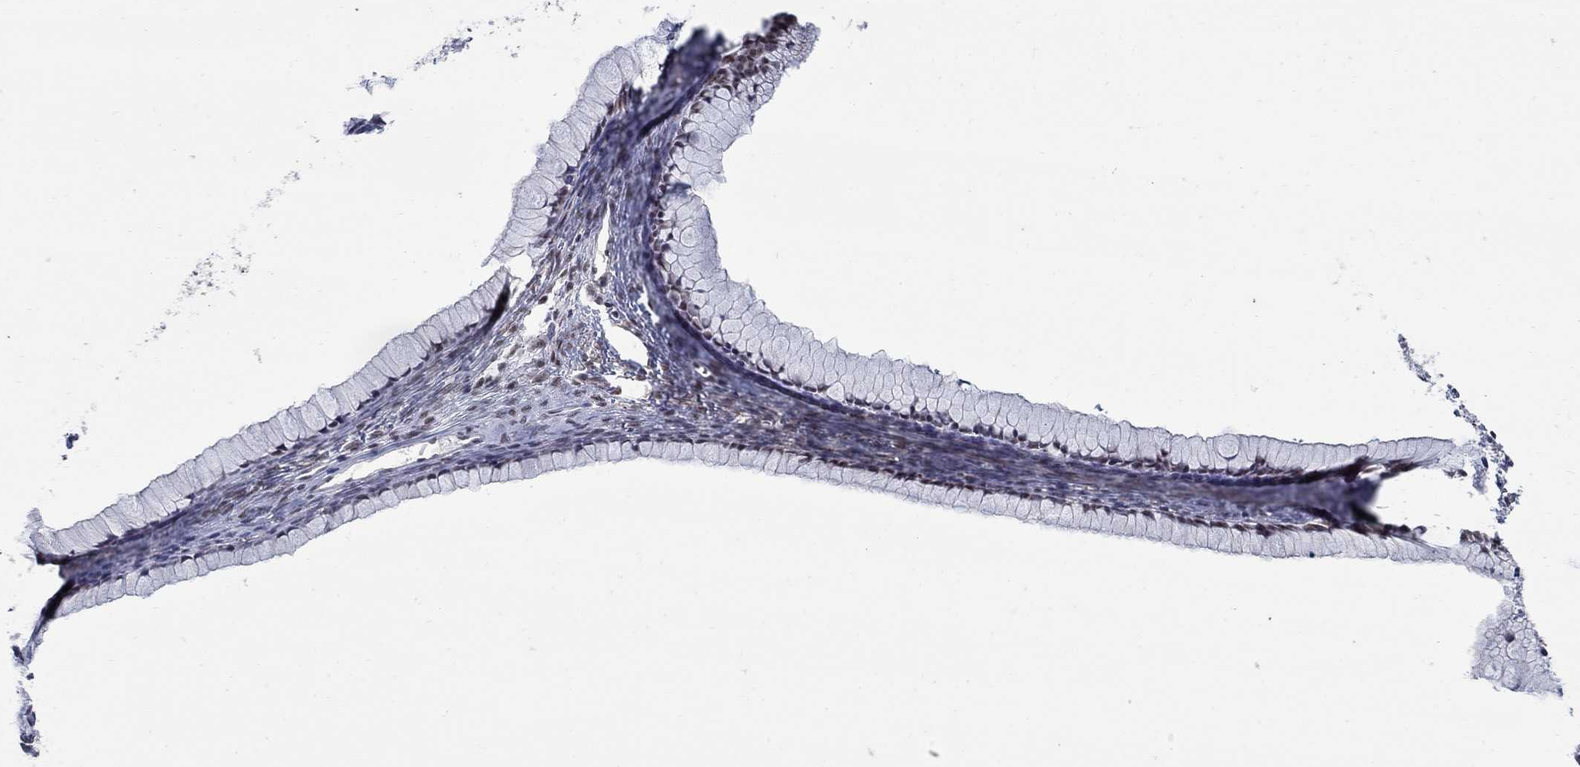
{"staining": {"intensity": "negative", "quantity": "none", "location": "none"}, "tissue": "ovarian cancer", "cell_type": "Tumor cells", "image_type": "cancer", "snomed": [{"axis": "morphology", "description": "Cystadenocarcinoma, mucinous, NOS"}, {"axis": "topography", "description": "Ovary"}], "caption": "IHC of ovarian cancer displays no positivity in tumor cells.", "gene": "PNISR", "patient": {"sex": "female", "age": 41}}